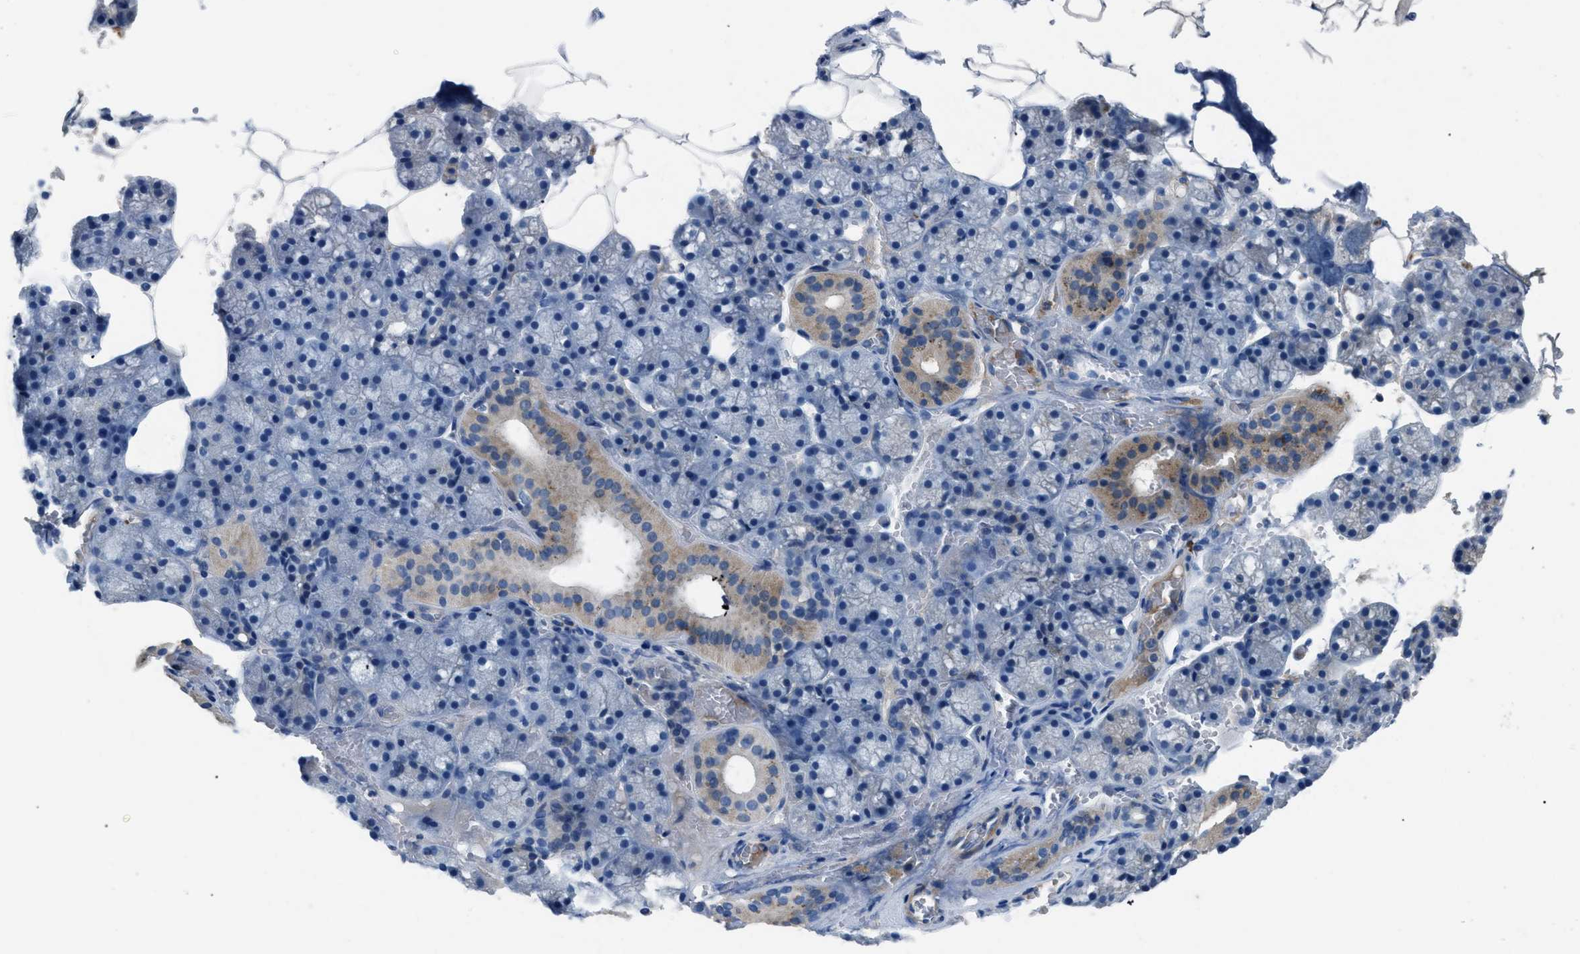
{"staining": {"intensity": "moderate", "quantity": "<25%", "location": "cytoplasmic/membranous"}, "tissue": "salivary gland", "cell_type": "Glandular cells", "image_type": "normal", "snomed": [{"axis": "morphology", "description": "Normal tissue, NOS"}, {"axis": "topography", "description": "Salivary gland"}], "caption": "Immunohistochemistry (IHC) of normal salivary gland exhibits low levels of moderate cytoplasmic/membranous positivity in about <25% of glandular cells.", "gene": "SGCZ", "patient": {"sex": "male", "age": 62}}